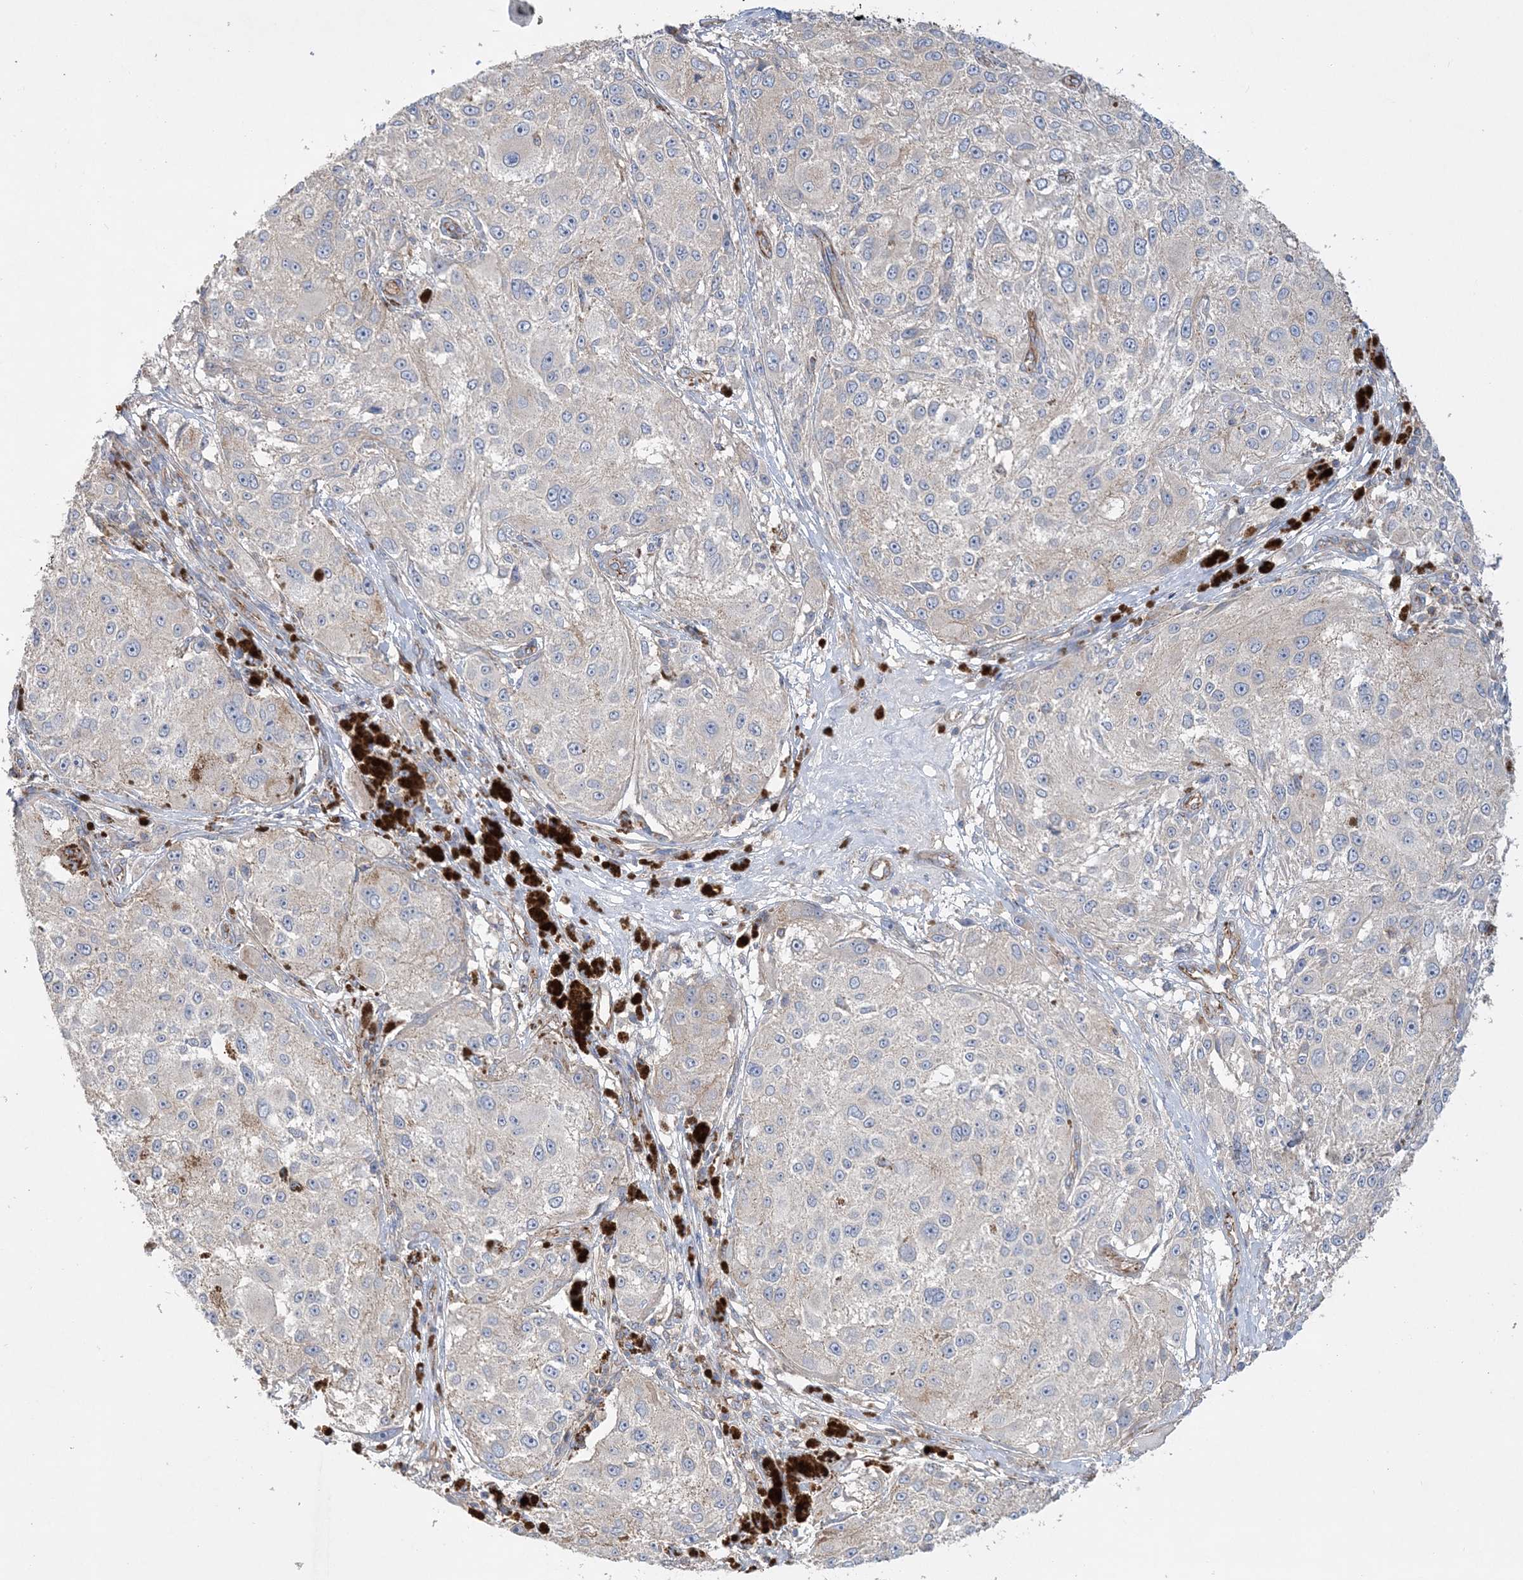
{"staining": {"intensity": "negative", "quantity": "none", "location": "none"}, "tissue": "melanoma", "cell_type": "Tumor cells", "image_type": "cancer", "snomed": [{"axis": "morphology", "description": "Necrosis, NOS"}, {"axis": "morphology", "description": "Malignant melanoma, NOS"}, {"axis": "topography", "description": "Skin"}], "caption": "Malignant melanoma stained for a protein using immunohistochemistry (IHC) shows no staining tumor cells.", "gene": "PIGC", "patient": {"sex": "female", "age": 87}}